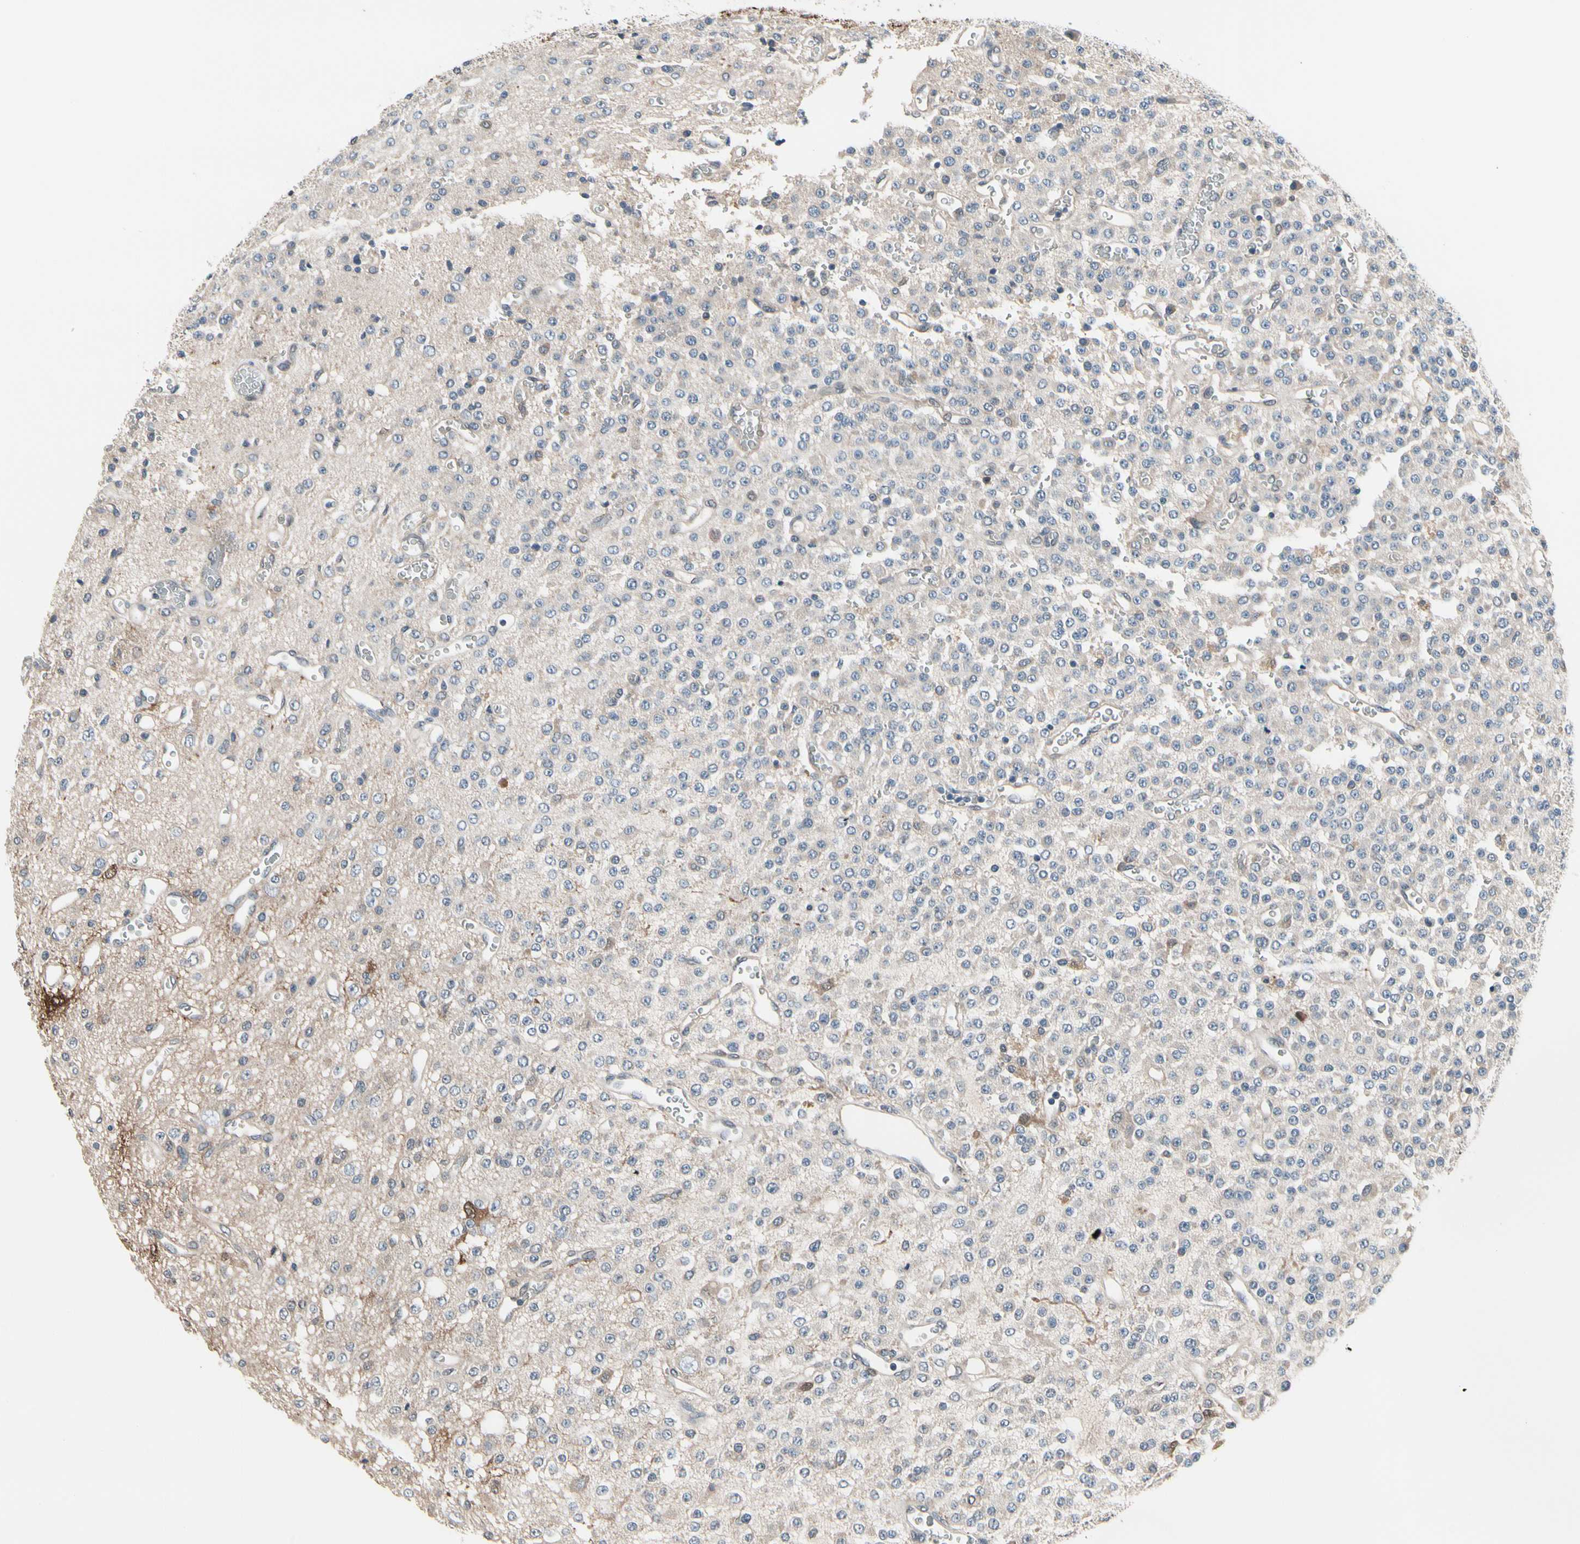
{"staining": {"intensity": "negative", "quantity": "none", "location": "none"}, "tissue": "glioma", "cell_type": "Tumor cells", "image_type": "cancer", "snomed": [{"axis": "morphology", "description": "Glioma, malignant, Low grade"}, {"axis": "topography", "description": "Brain"}], "caption": "IHC image of malignant glioma (low-grade) stained for a protein (brown), which exhibits no positivity in tumor cells.", "gene": "PRDX6", "patient": {"sex": "male", "age": 38}}